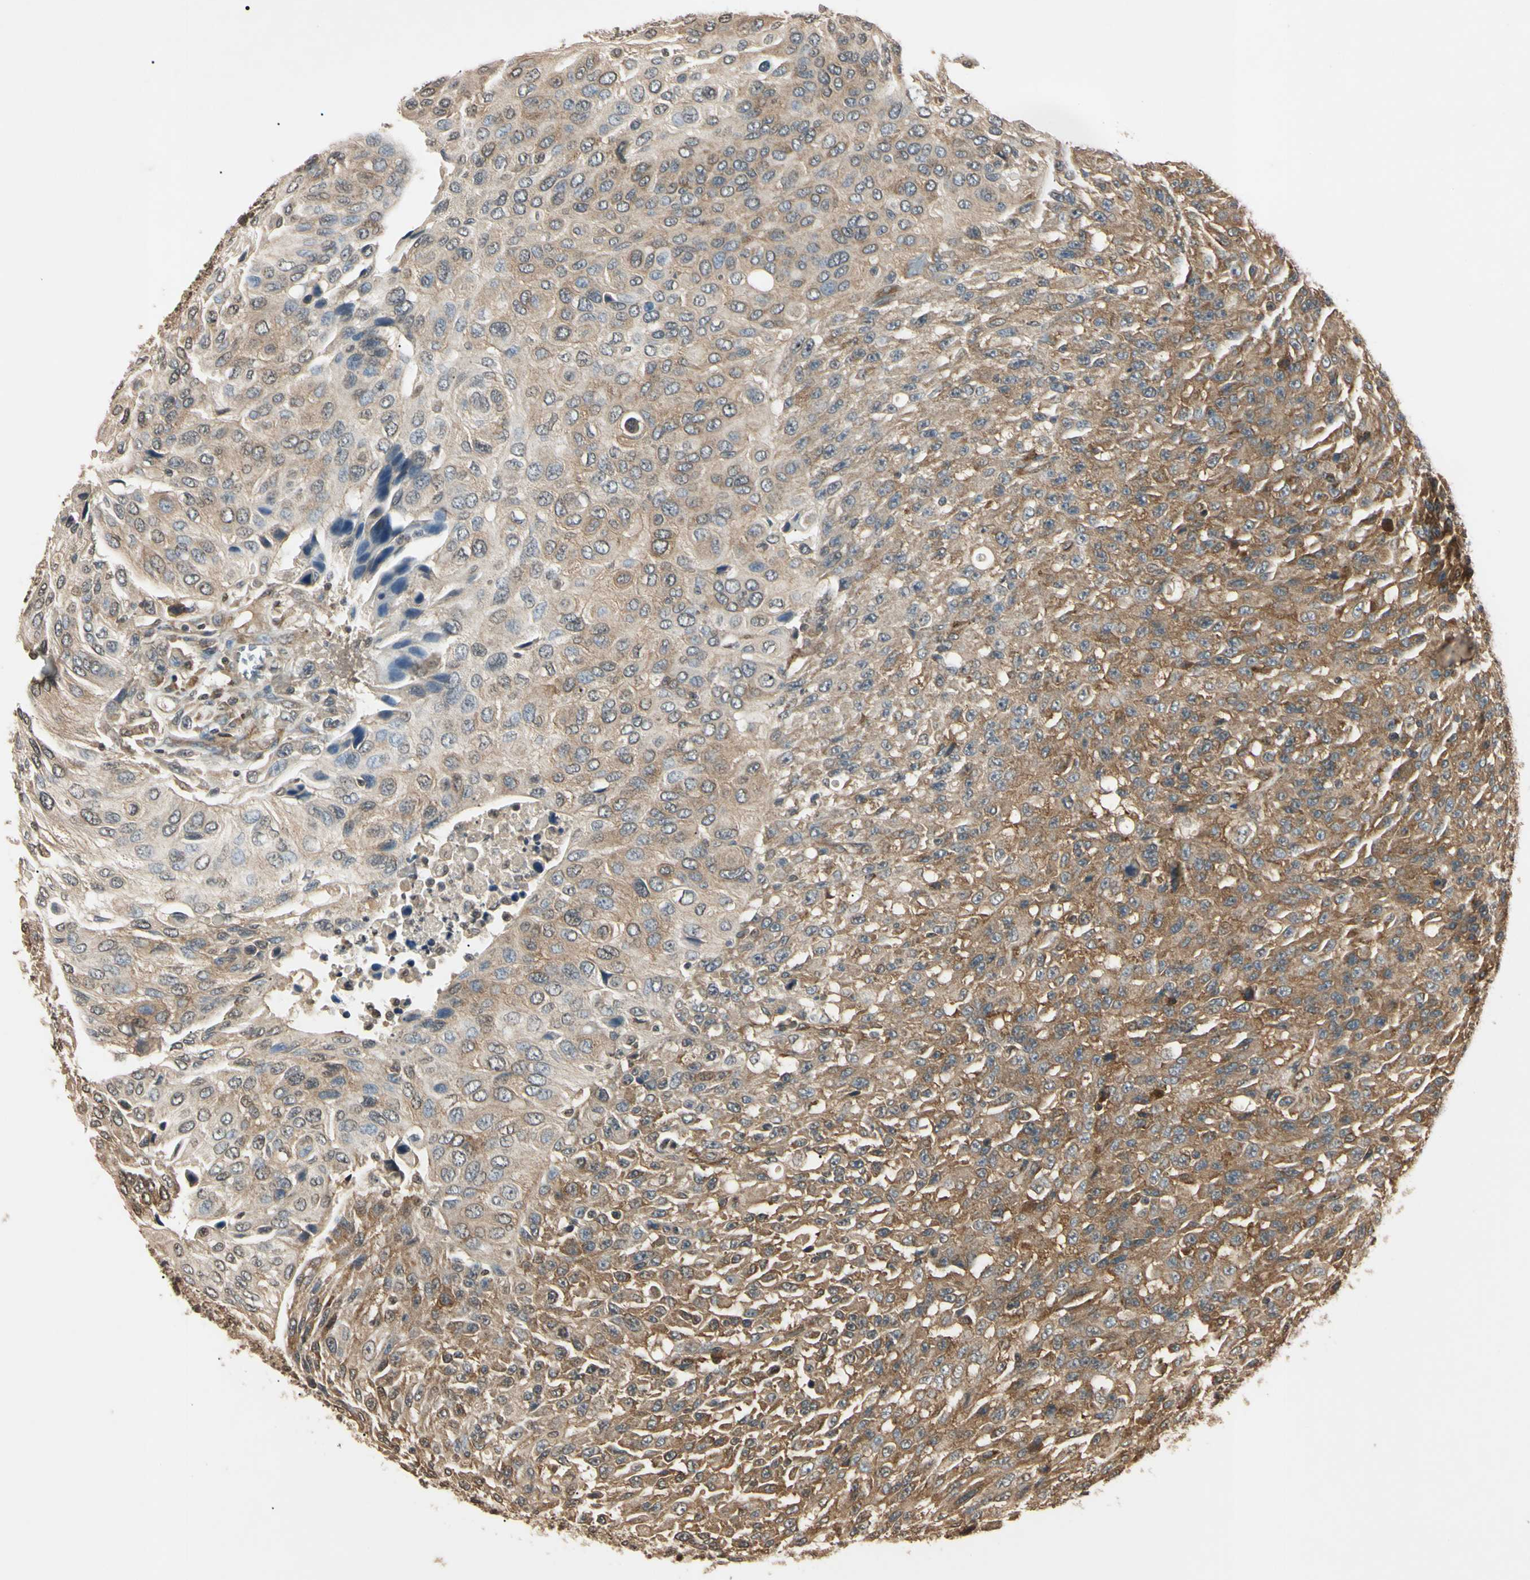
{"staining": {"intensity": "moderate", "quantity": "25%-75%", "location": "cytoplasmic/membranous"}, "tissue": "urothelial cancer", "cell_type": "Tumor cells", "image_type": "cancer", "snomed": [{"axis": "morphology", "description": "Urothelial carcinoma, High grade"}, {"axis": "topography", "description": "Urinary bladder"}], "caption": "A micrograph showing moderate cytoplasmic/membranous staining in approximately 25%-75% of tumor cells in high-grade urothelial carcinoma, as visualized by brown immunohistochemical staining.", "gene": "EPN1", "patient": {"sex": "male", "age": 66}}